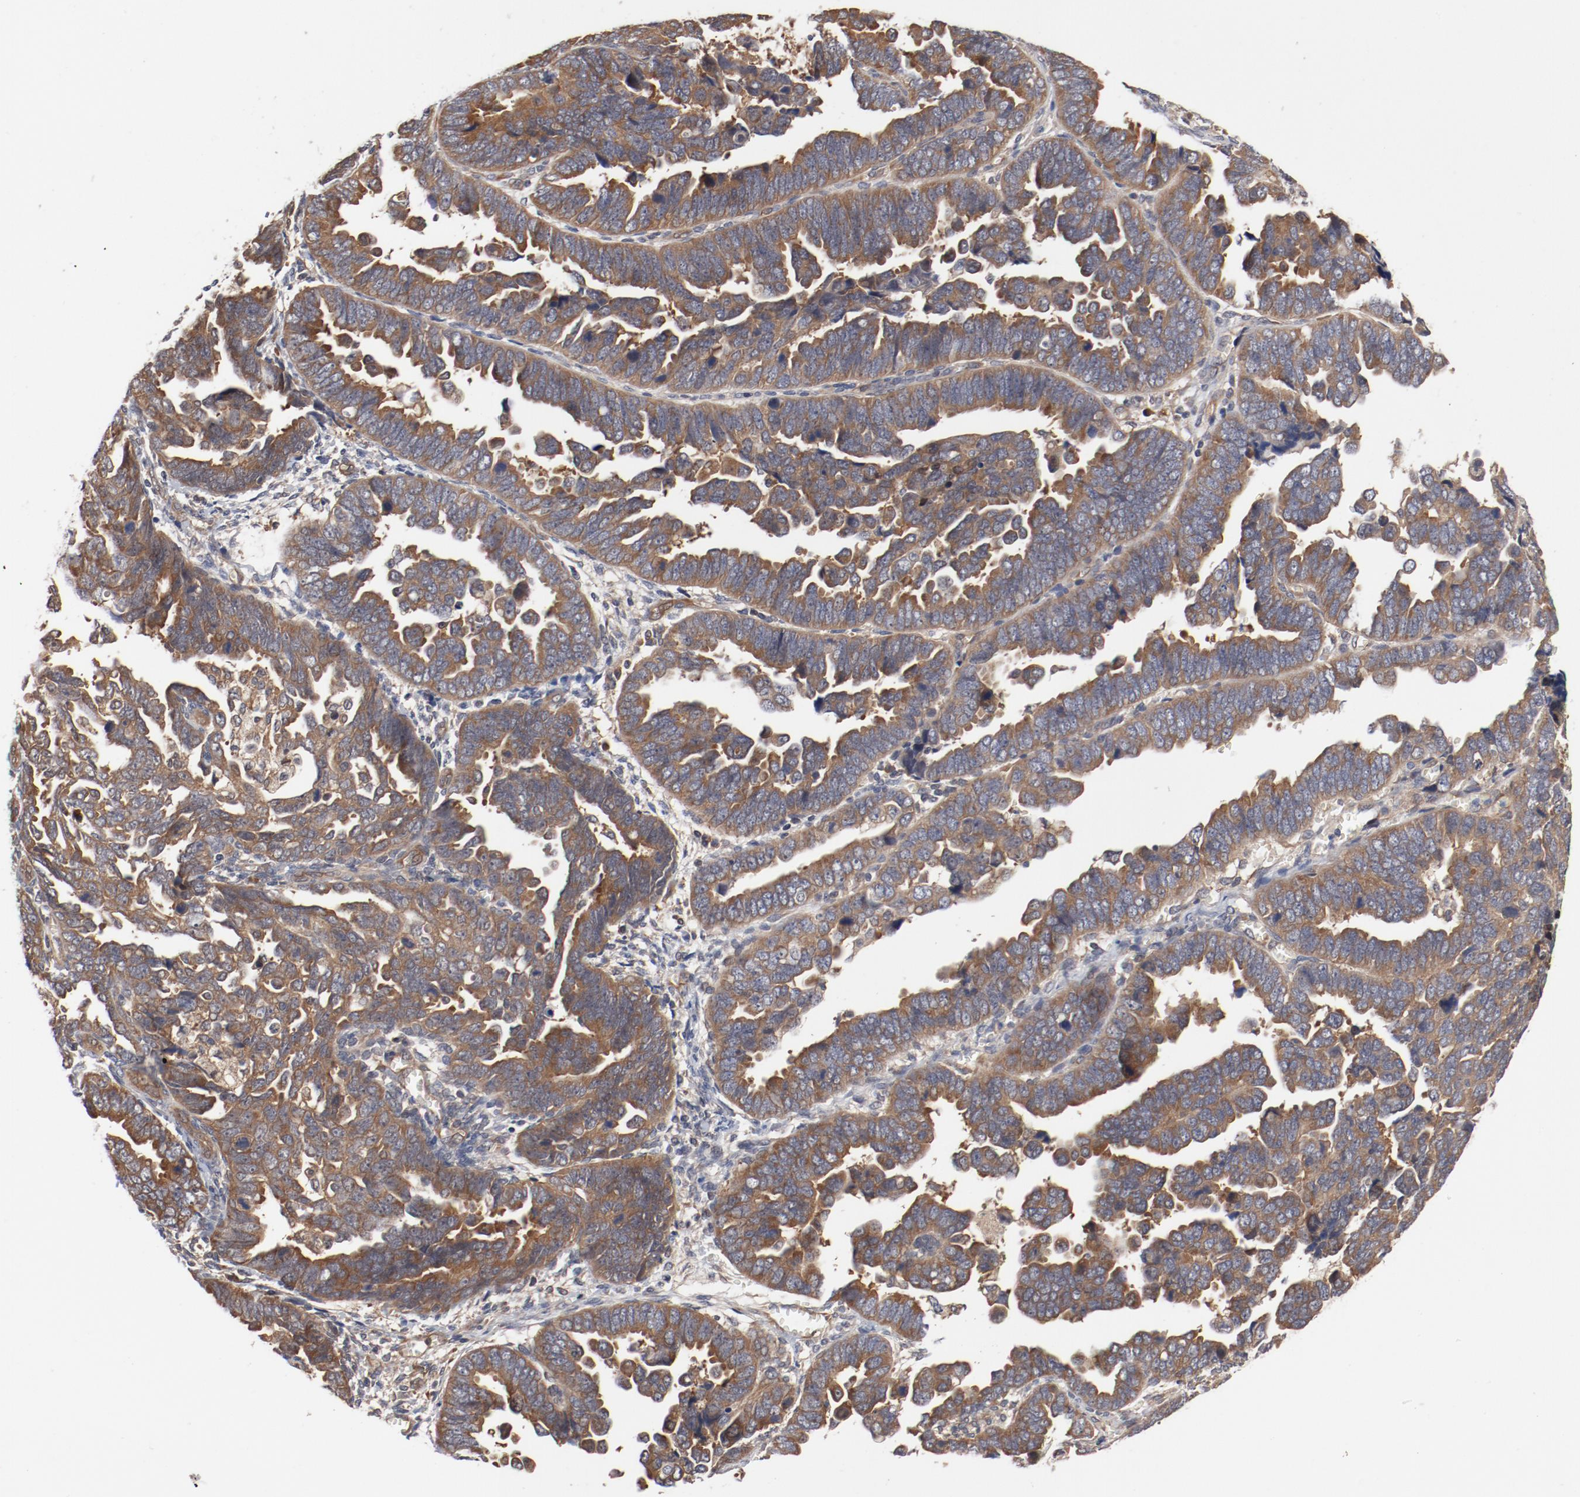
{"staining": {"intensity": "moderate", "quantity": ">75%", "location": "cytoplasmic/membranous"}, "tissue": "endometrial cancer", "cell_type": "Tumor cells", "image_type": "cancer", "snomed": [{"axis": "morphology", "description": "Adenocarcinoma, NOS"}, {"axis": "topography", "description": "Endometrium"}], "caption": "Moderate cytoplasmic/membranous positivity for a protein is present in approximately >75% of tumor cells of adenocarcinoma (endometrial) using immunohistochemistry (IHC).", "gene": "PITPNM2", "patient": {"sex": "female", "age": 75}}